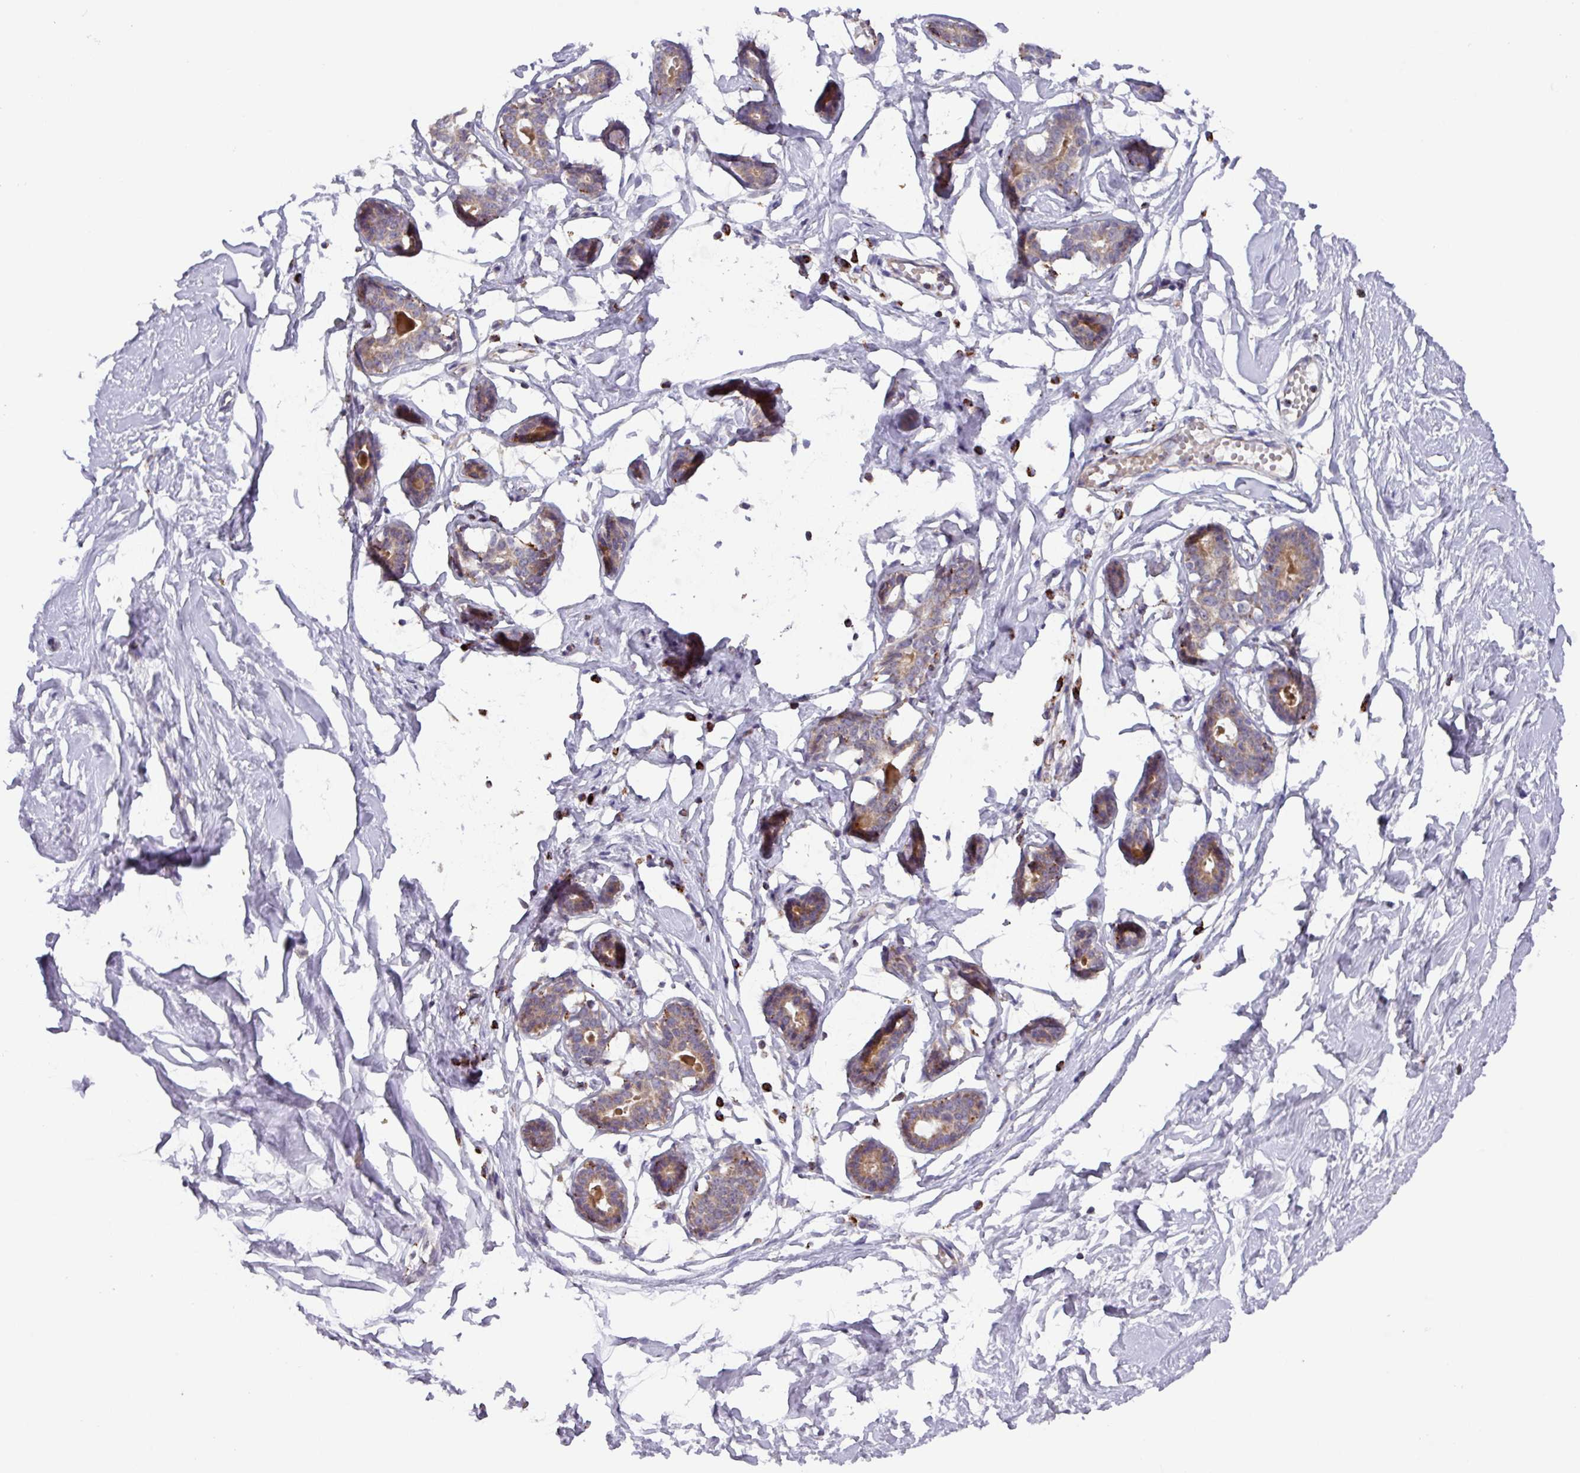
{"staining": {"intensity": "negative", "quantity": "none", "location": "none"}, "tissue": "breast", "cell_type": "Adipocytes", "image_type": "normal", "snomed": [{"axis": "morphology", "description": "Normal tissue, NOS"}, {"axis": "morphology", "description": "Adenoma, NOS"}, {"axis": "topography", "description": "Breast"}], "caption": "Human breast stained for a protein using IHC reveals no staining in adipocytes.", "gene": "AKIRIN1", "patient": {"sex": "female", "age": 23}}